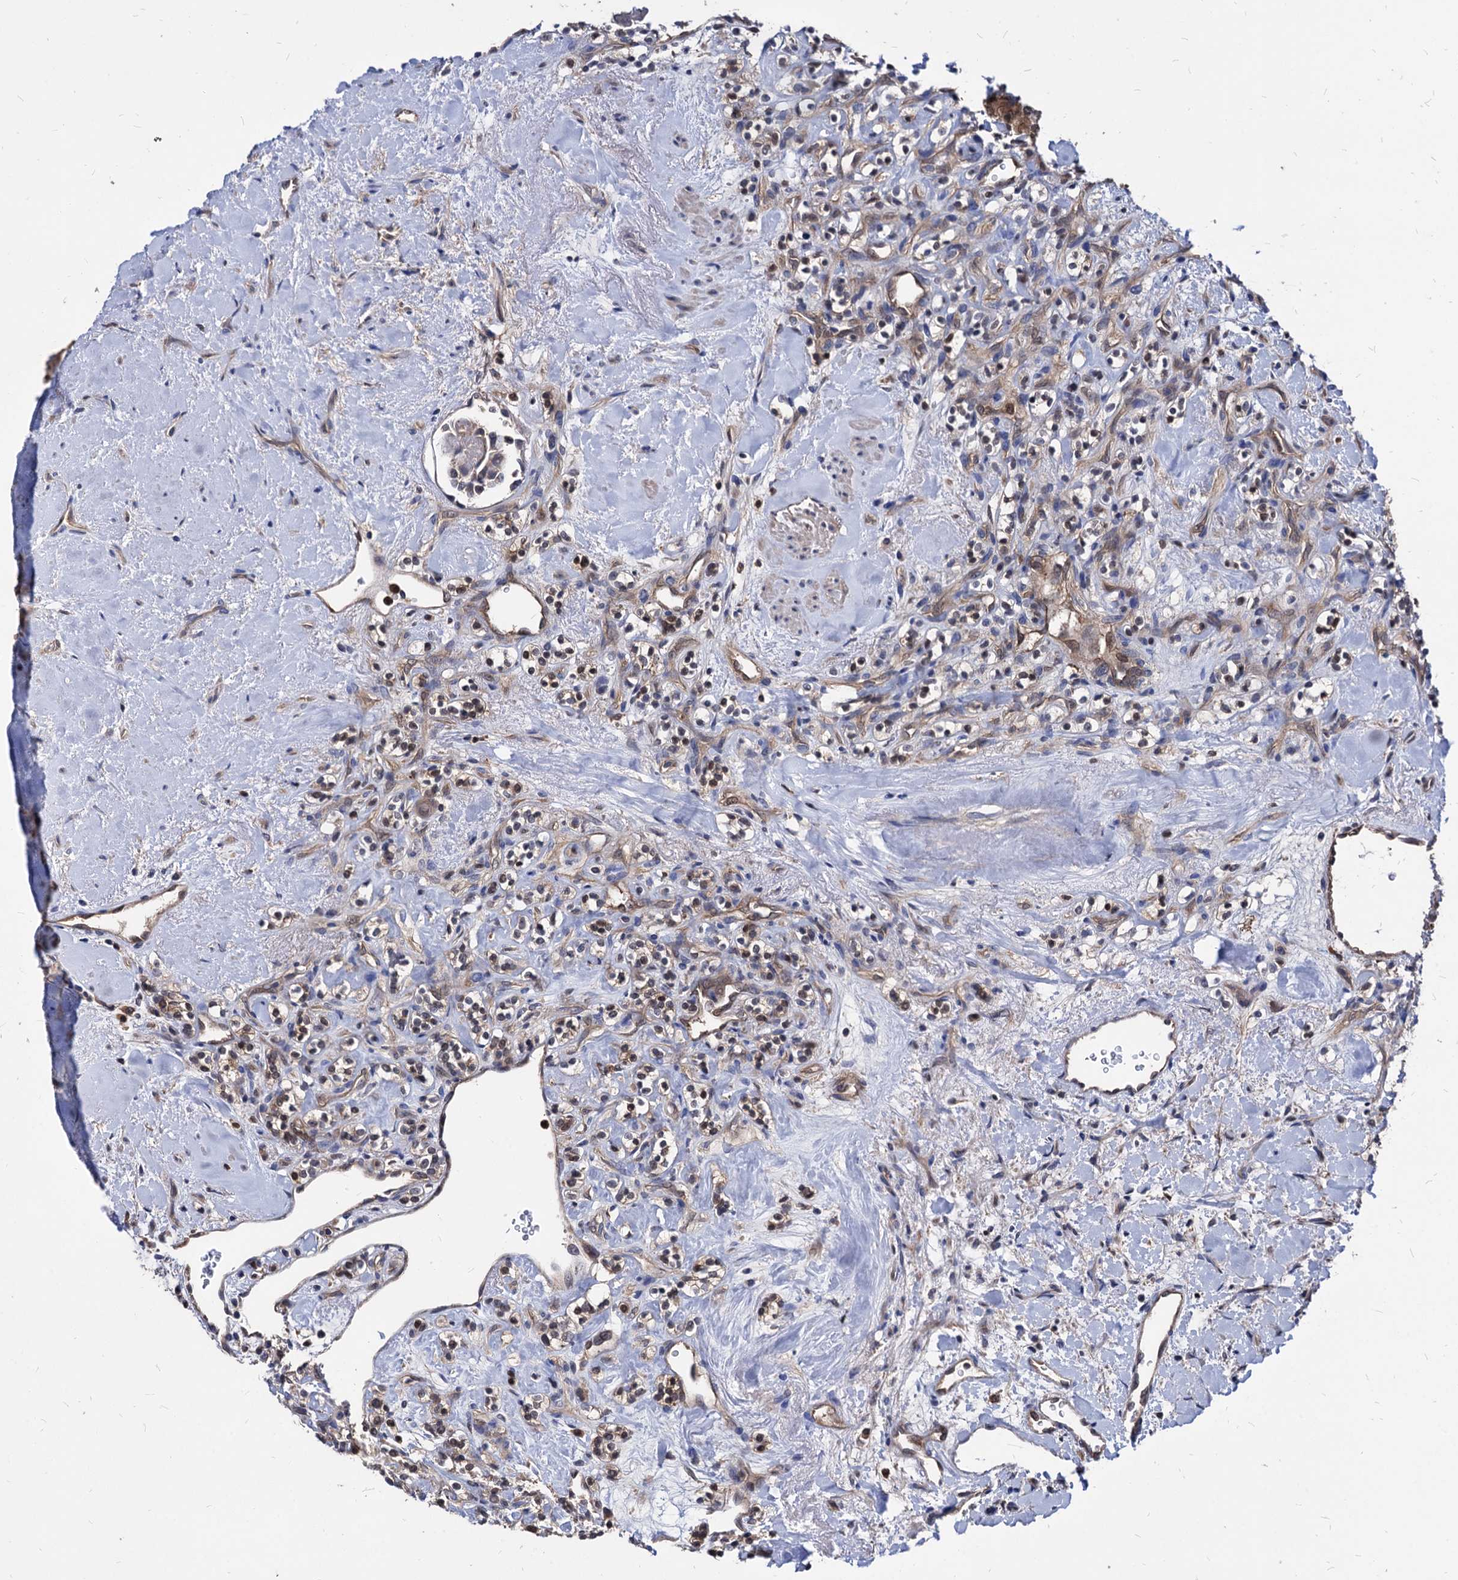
{"staining": {"intensity": "weak", "quantity": "<25%", "location": "cytoplasmic/membranous"}, "tissue": "renal cancer", "cell_type": "Tumor cells", "image_type": "cancer", "snomed": [{"axis": "morphology", "description": "Adenocarcinoma, NOS"}, {"axis": "topography", "description": "Kidney"}], "caption": "Protein analysis of renal cancer exhibits no significant expression in tumor cells.", "gene": "CPPED1", "patient": {"sex": "male", "age": 77}}